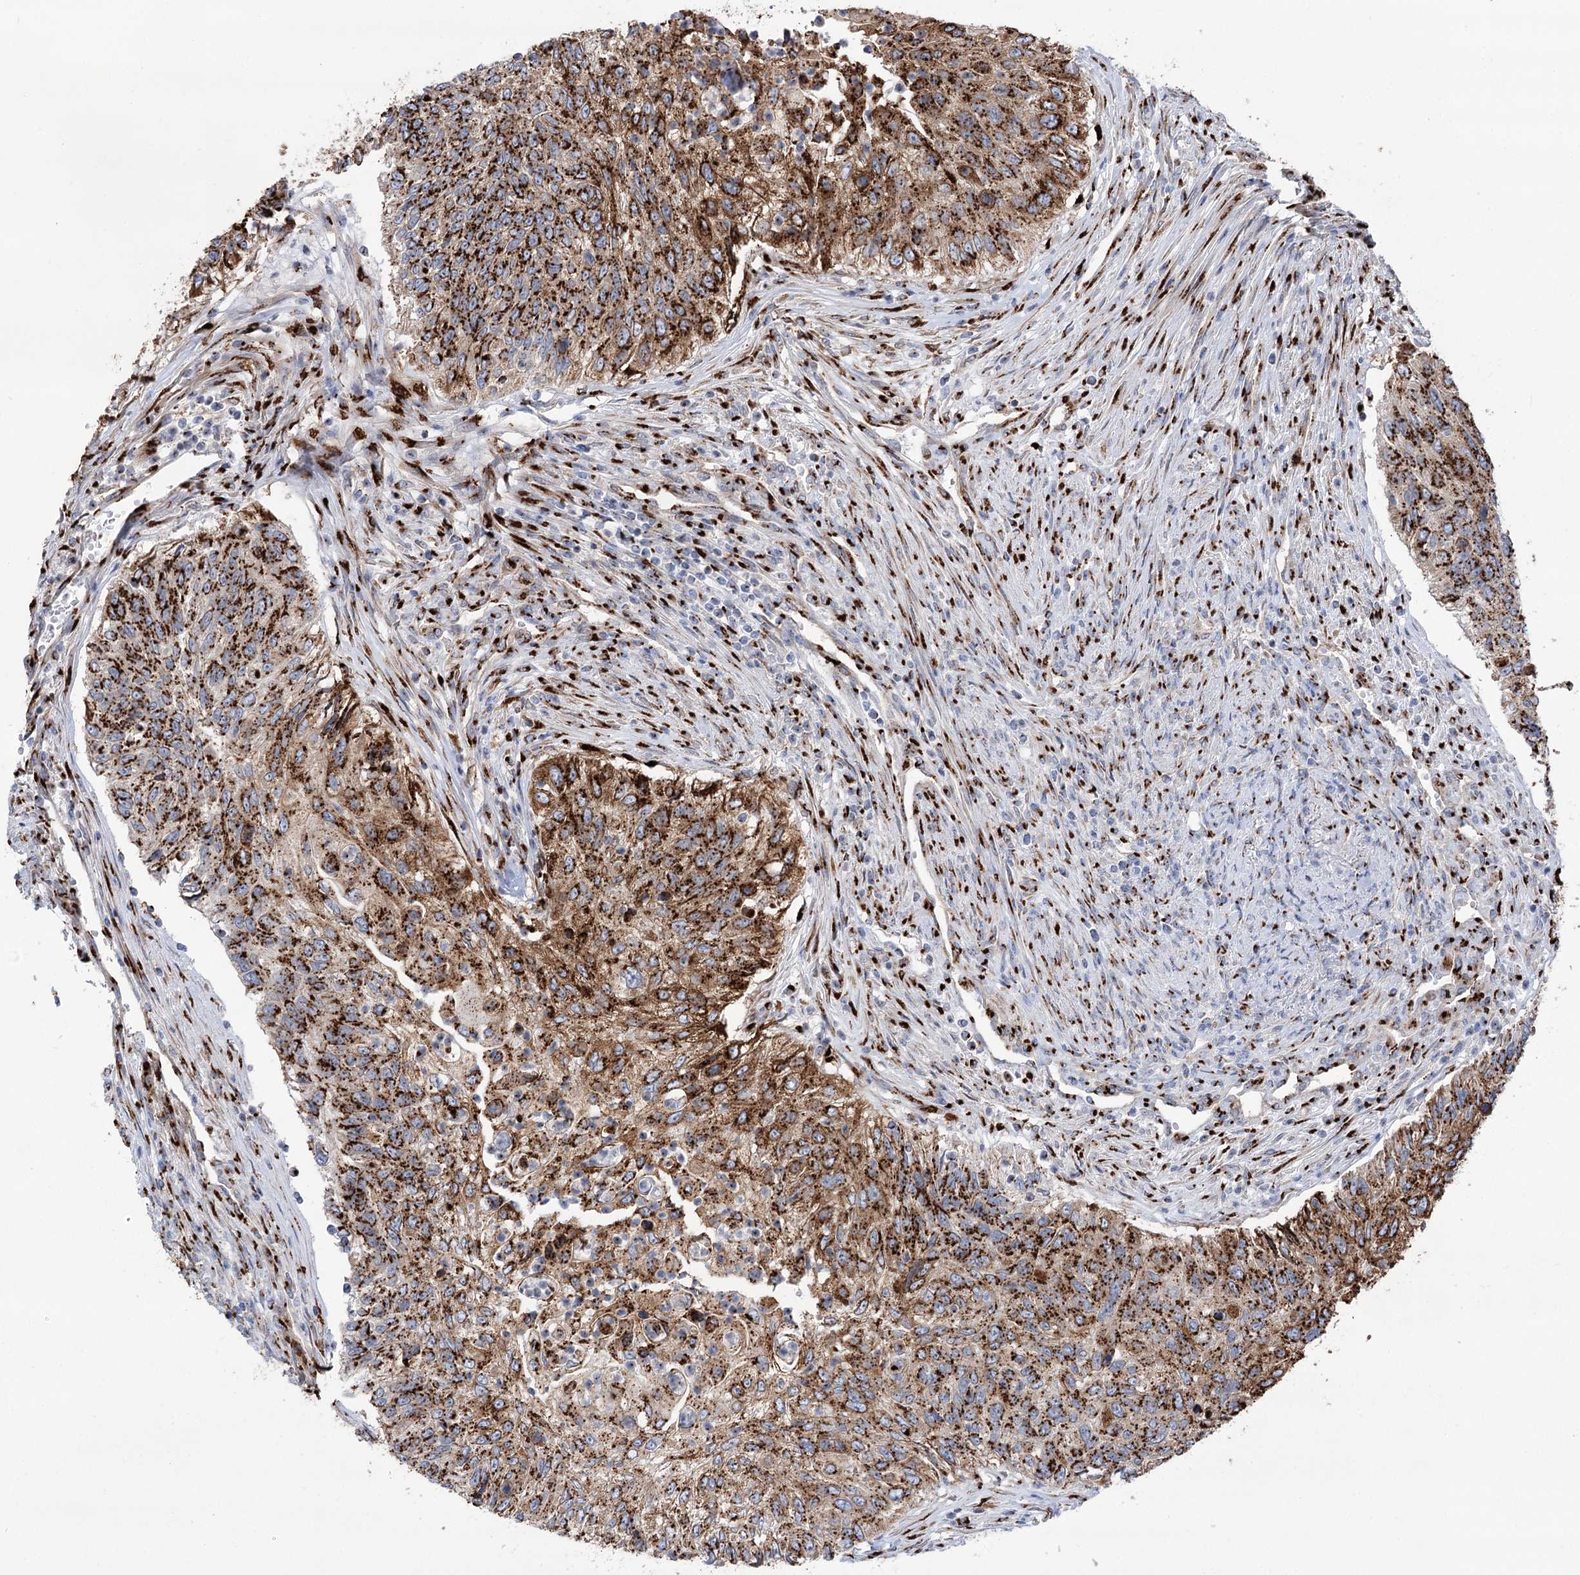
{"staining": {"intensity": "strong", "quantity": ">75%", "location": "cytoplasmic/membranous"}, "tissue": "urothelial cancer", "cell_type": "Tumor cells", "image_type": "cancer", "snomed": [{"axis": "morphology", "description": "Urothelial carcinoma, High grade"}, {"axis": "topography", "description": "Urinary bladder"}], "caption": "Tumor cells display high levels of strong cytoplasmic/membranous expression in approximately >75% of cells in urothelial cancer.", "gene": "TMEM165", "patient": {"sex": "female", "age": 60}}